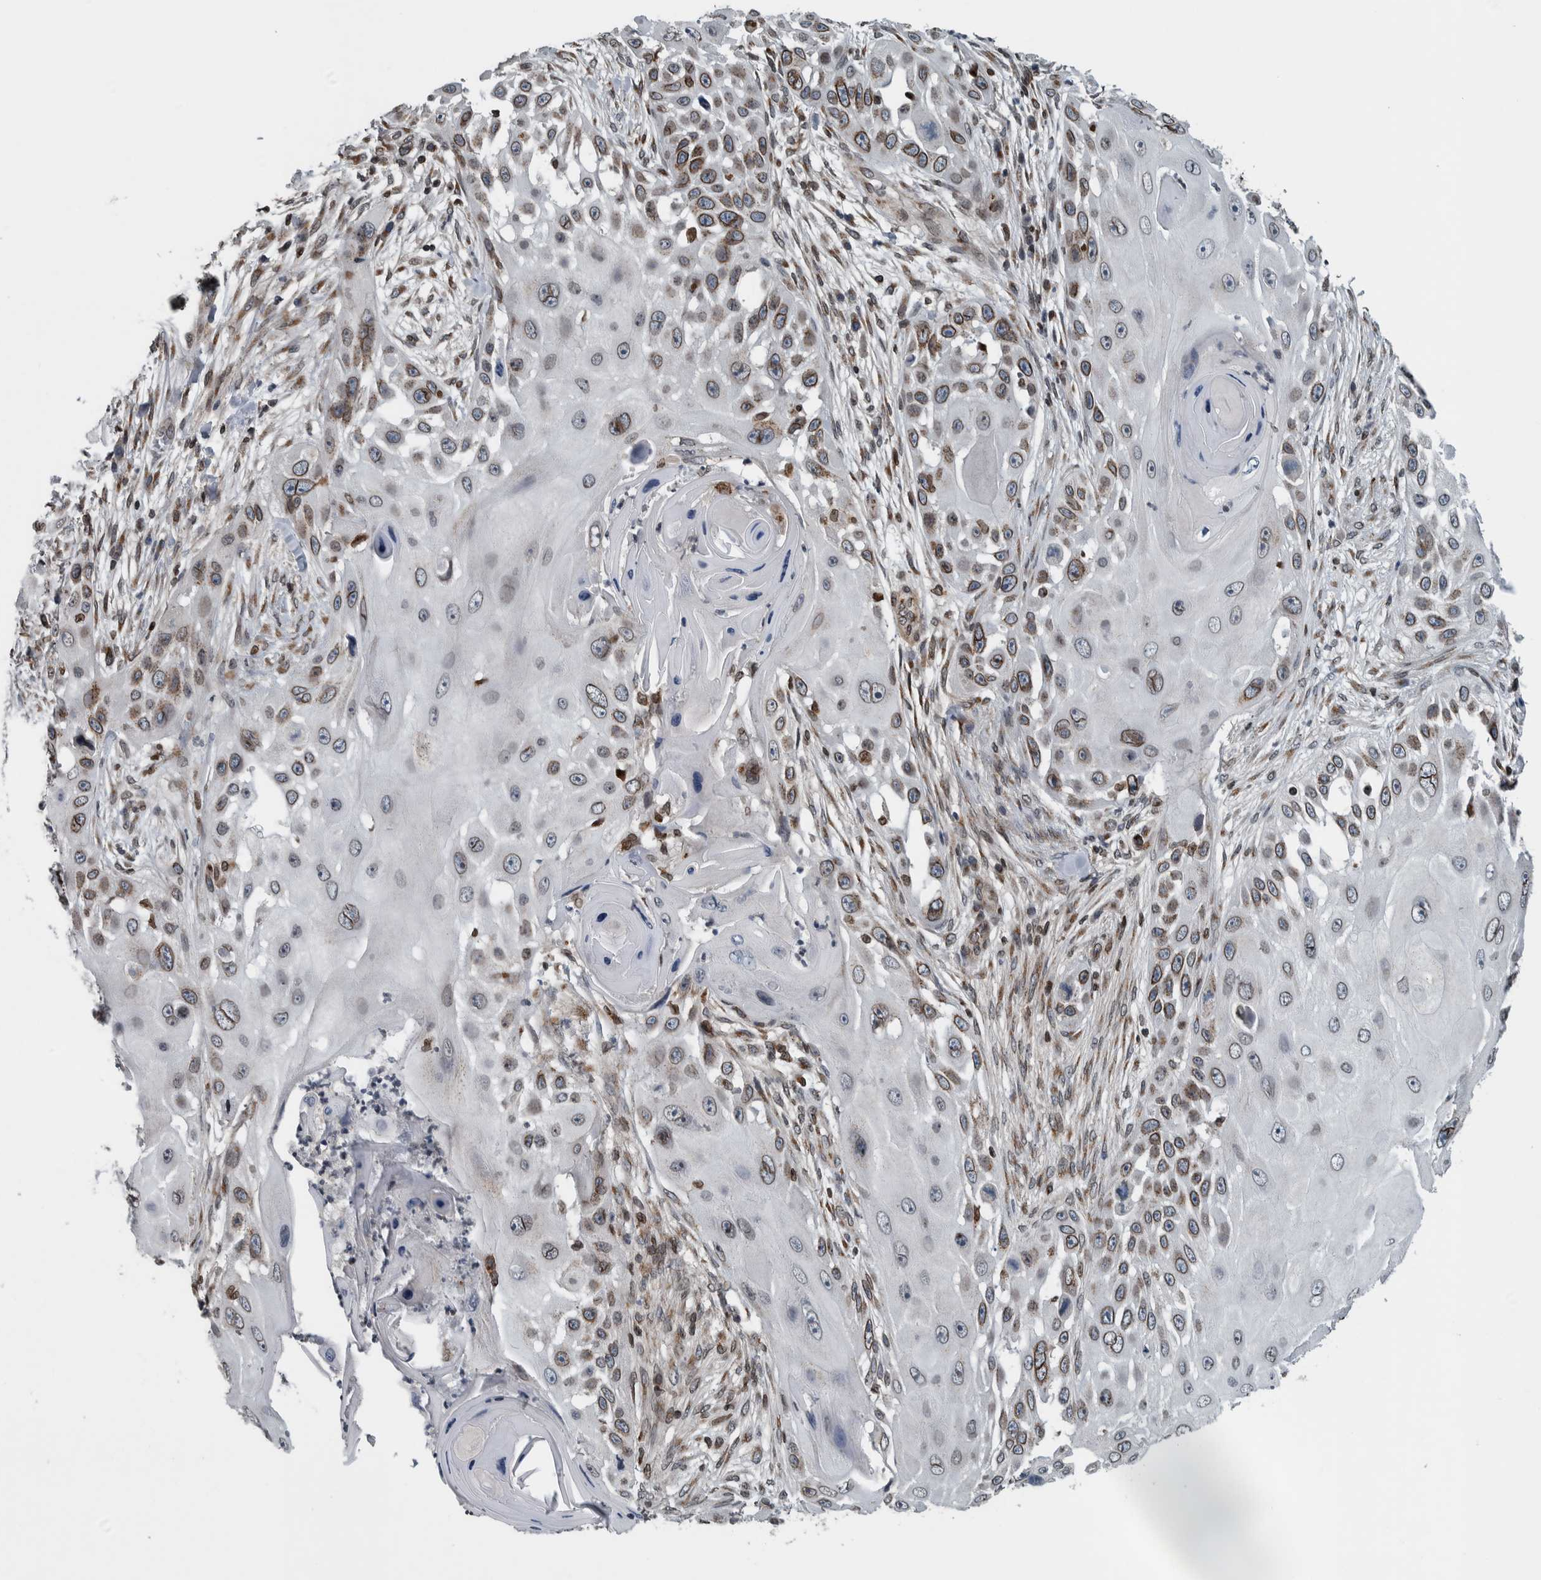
{"staining": {"intensity": "moderate", "quantity": "25%-75%", "location": "cytoplasmic/membranous,nuclear"}, "tissue": "skin cancer", "cell_type": "Tumor cells", "image_type": "cancer", "snomed": [{"axis": "morphology", "description": "Squamous cell carcinoma, NOS"}, {"axis": "topography", "description": "Skin"}], "caption": "This is a histology image of immunohistochemistry (IHC) staining of skin cancer (squamous cell carcinoma), which shows moderate staining in the cytoplasmic/membranous and nuclear of tumor cells.", "gene": "FAM135B", "patient": {"sex": "female", "age": 44}}